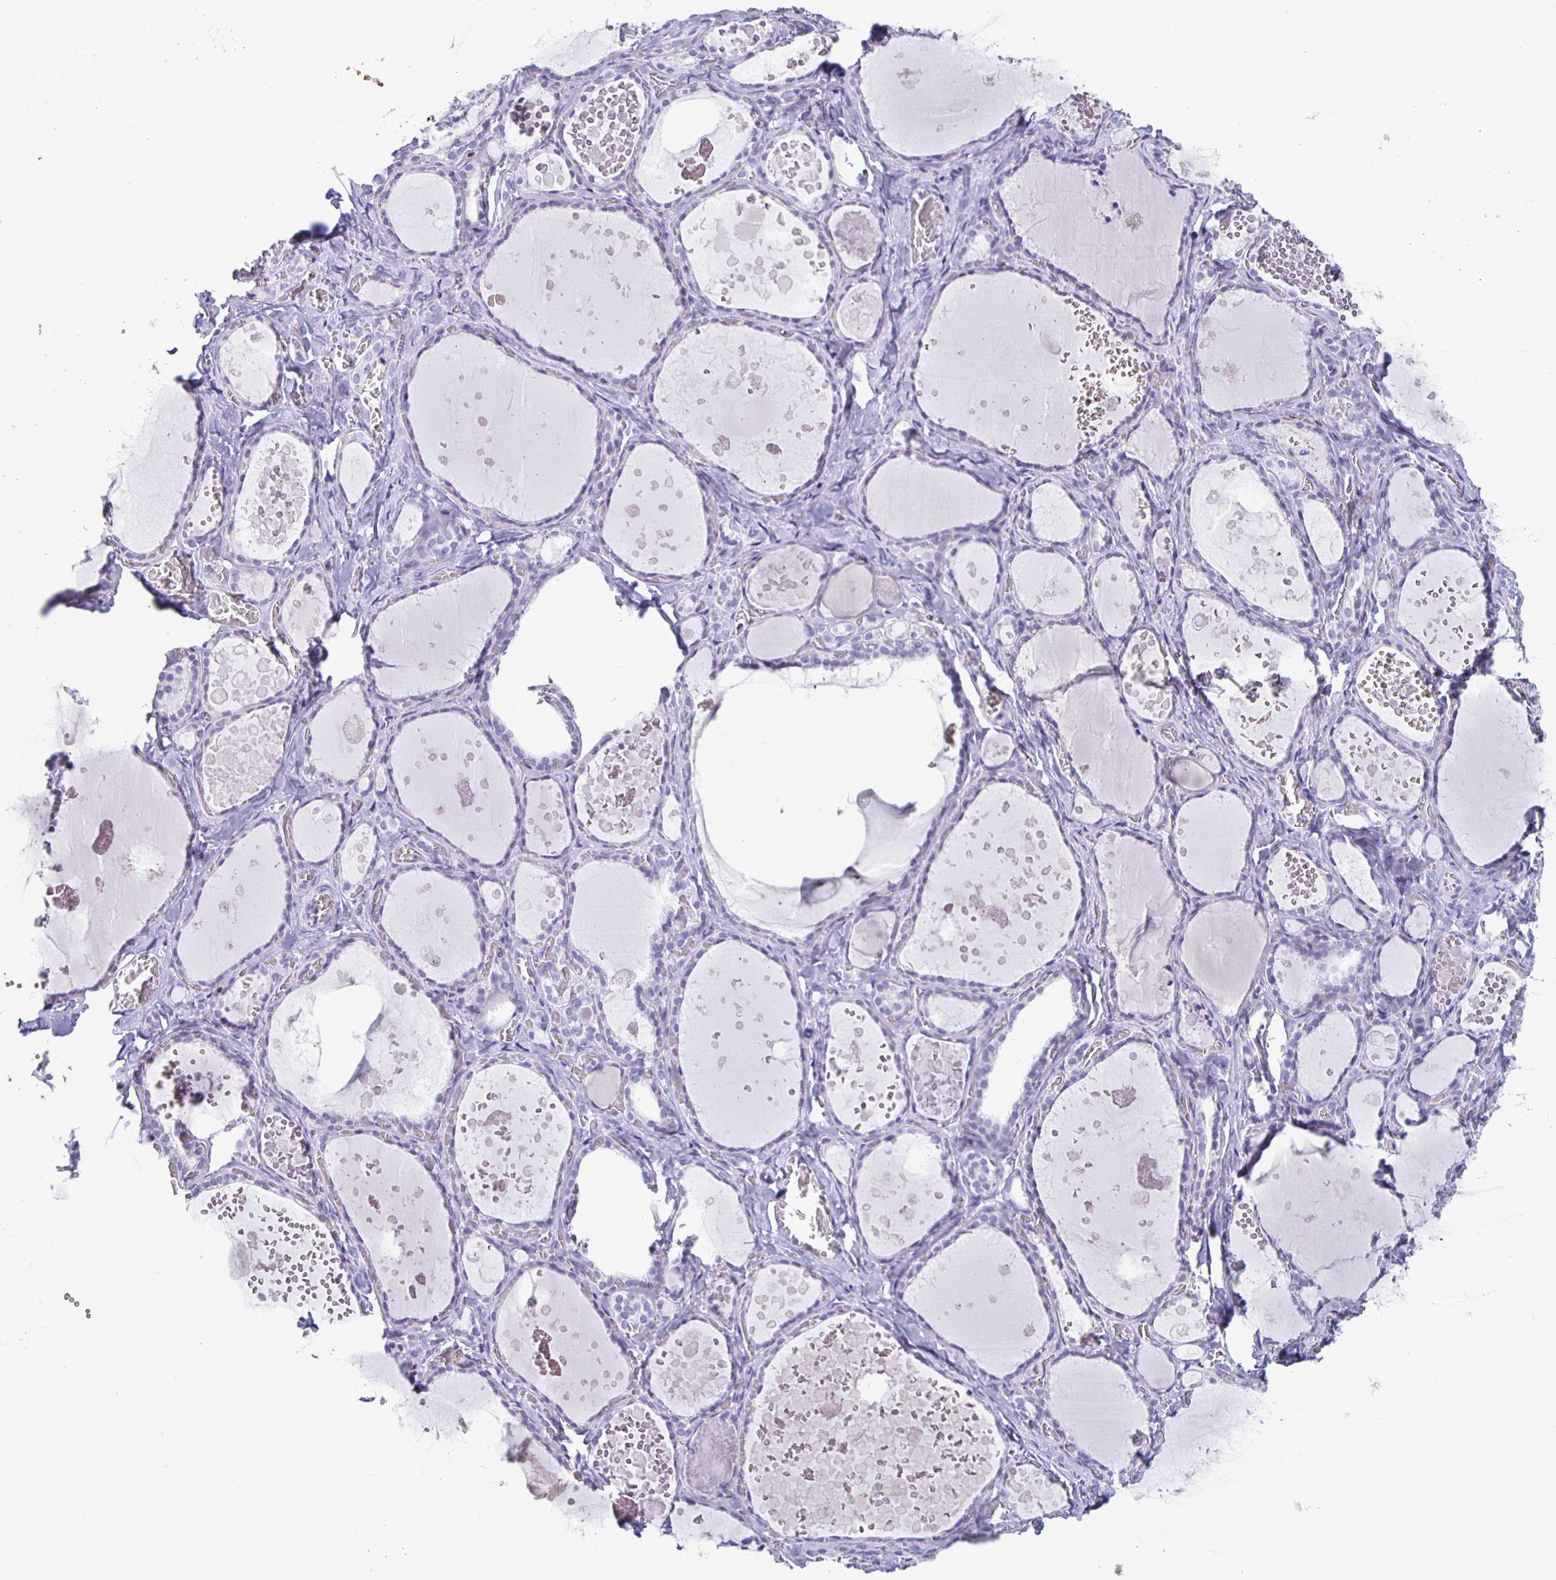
{"staining": {"intensity": "negative", "quantity": "none", "location": "none"}, "tissue": "thyroid gland", "cell_type": "Glandular cells", "image_type": "normal", "snomed": [{"axis": "morphology", "description": "Normal tissue, NOS"}, {"axis": "topography", "description": "Thyroid gland"}], "caption": "Immunohistochemistry image of benign thyroid gland: thyroid gland stained with DAB displays no significant protein staining in glandular cells. (DAB immunohistochemistry with hematoxylin counter stain).", "gene": "SATB2", "patient": {"sex": "female", "age": 56}}